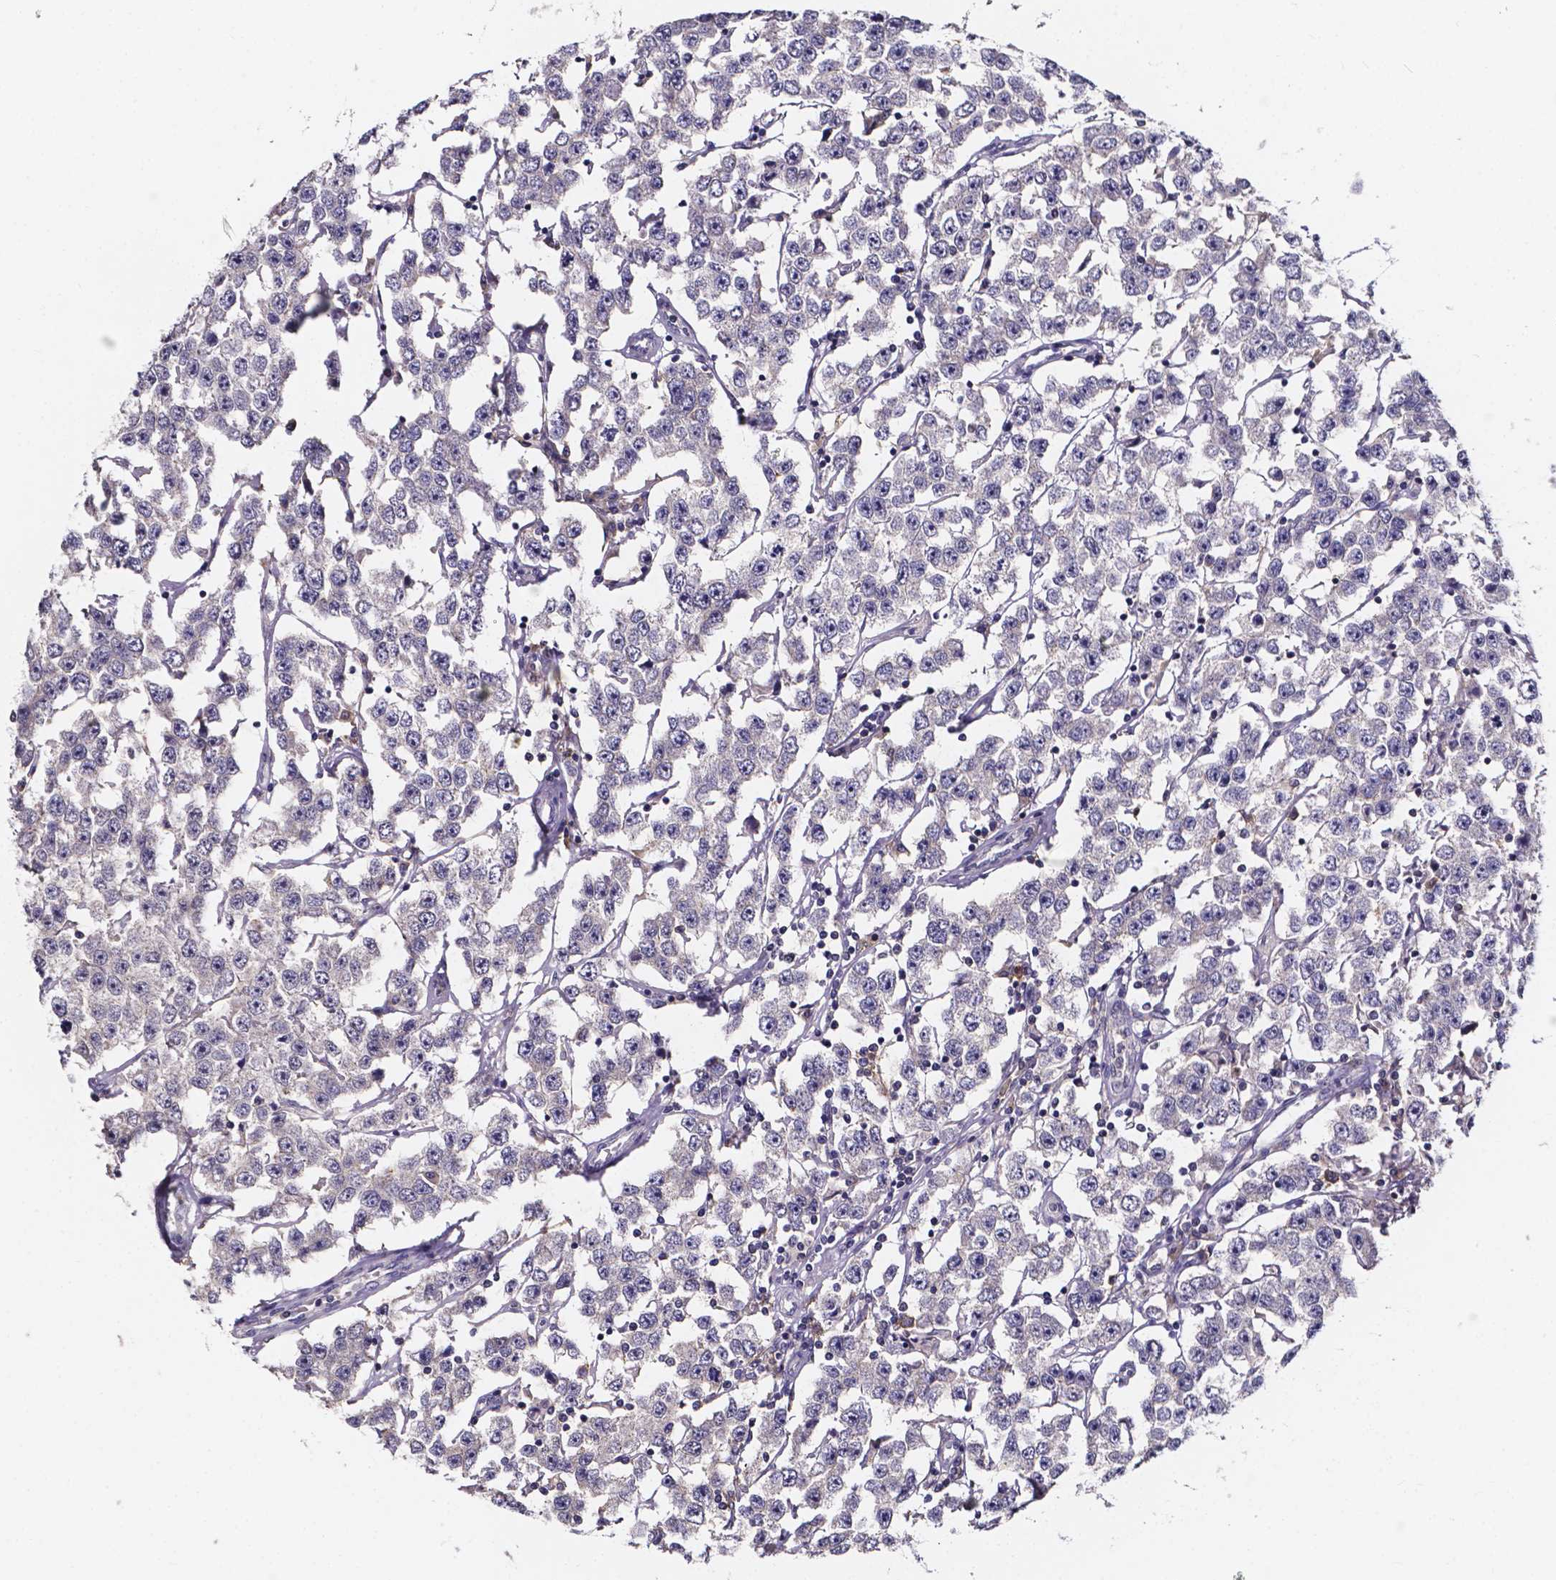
{"staining": {"intensity": "negative", "quantity": "none", "location": "none"}, "tissue": "testis cancer", "cell_type": "Tumor cells", "image_type": "cancer", "snomed": [{"axis": "morphology", "description": "Seminoma, NOS"}, {"axis": "topography", "description": "Testis"}], "caption": "Immunohistochemistry (IHC) histopathology image of human testis seminoma stained for a protein (brown), which exhibits no staining in tumor cells.", "gene": "SPOCD1", "patient": {"sex": "male", "age": 52}}